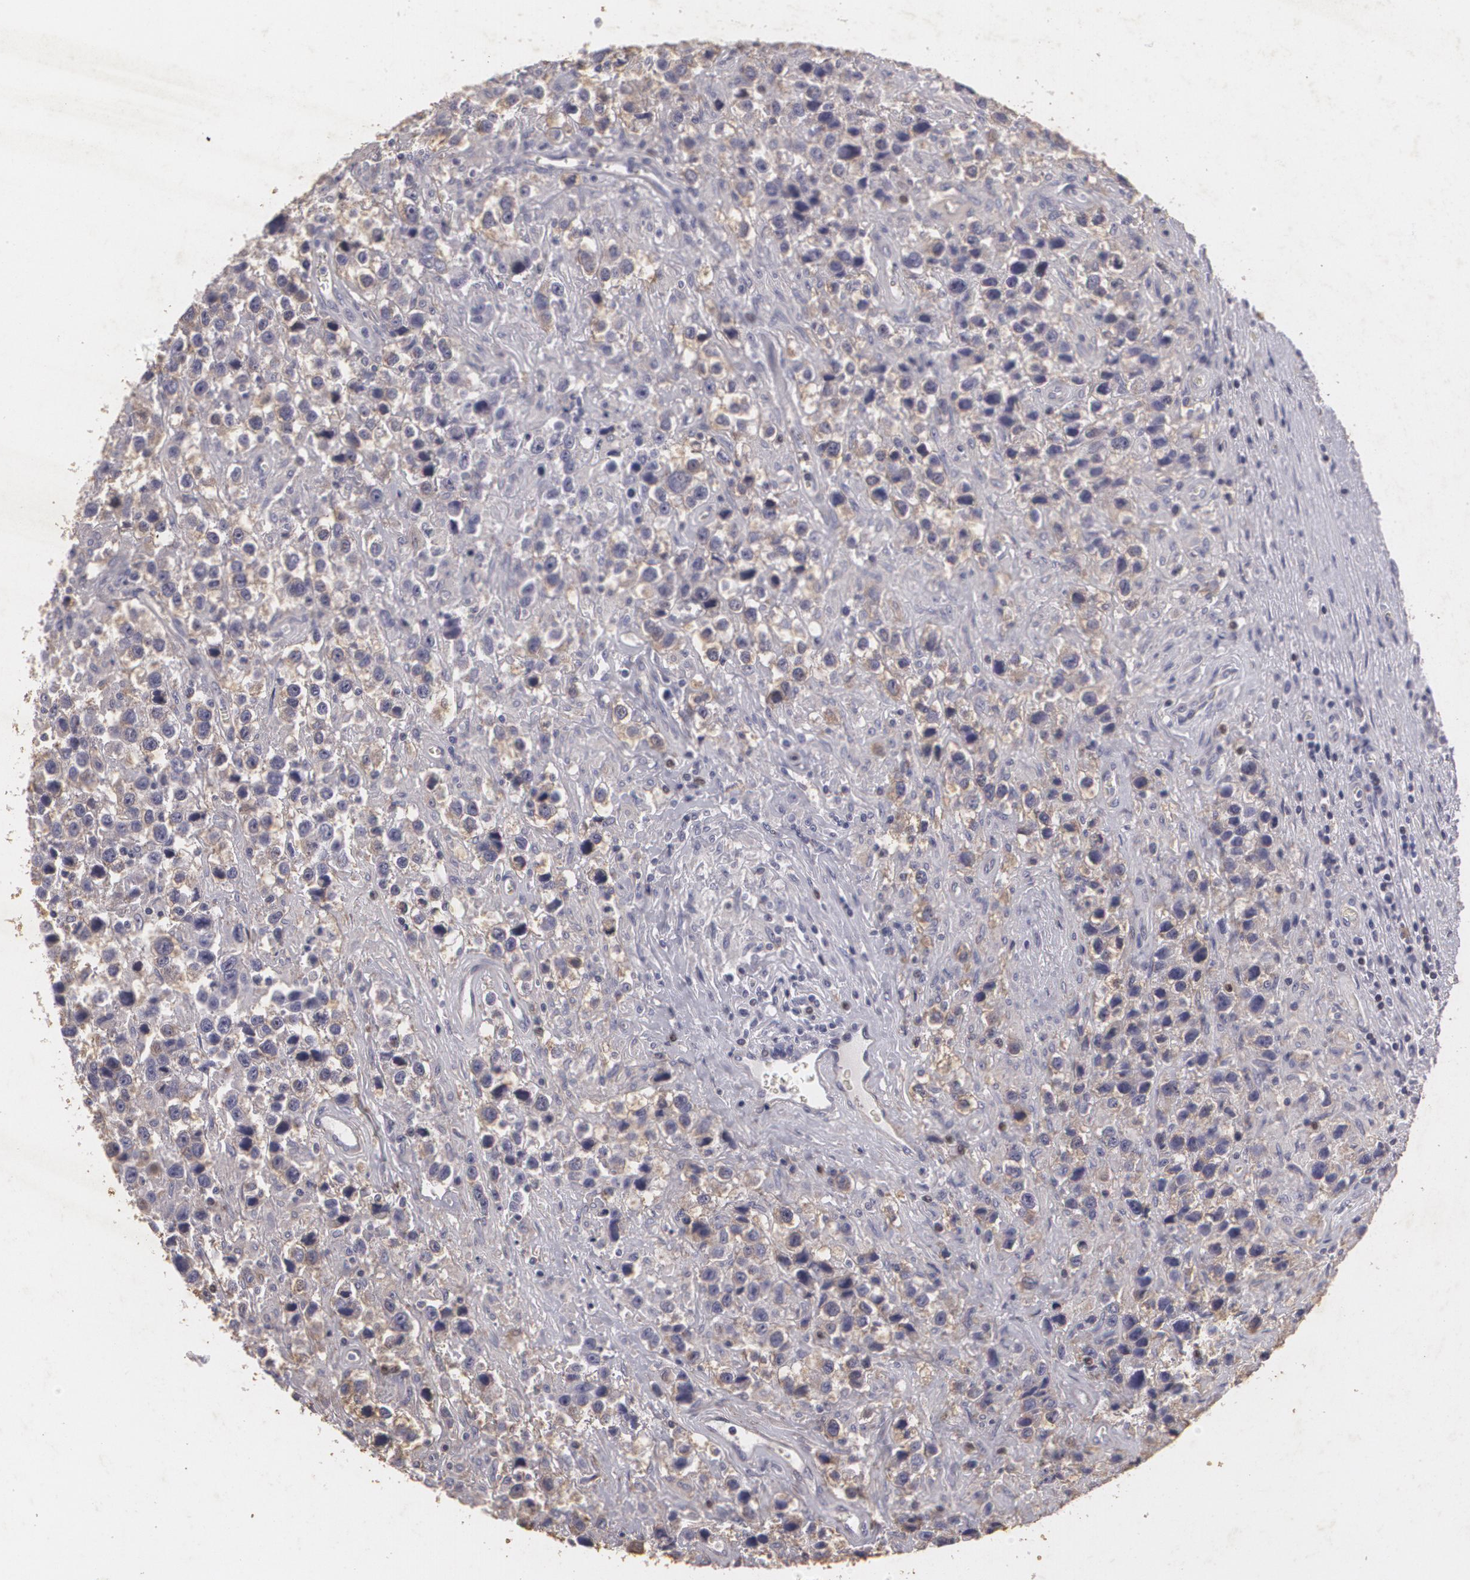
{"staining": {"intensity": "negative", "quantity": "none", "location": "none"}, "tissue": "testis cancer", "cell_type": "Tumor cells", "image_type": "cancer", "snomed": [{"axis": "morphology", "description": "Seminoma, NOS"}, {"axis": "topography", "description": "Testis"}], "caption": "A histopathology image of human testis cancer is negative for staining in tumor cells.", "gene": "KCNA4", "patient": {"sex": "male", "age": 43}}